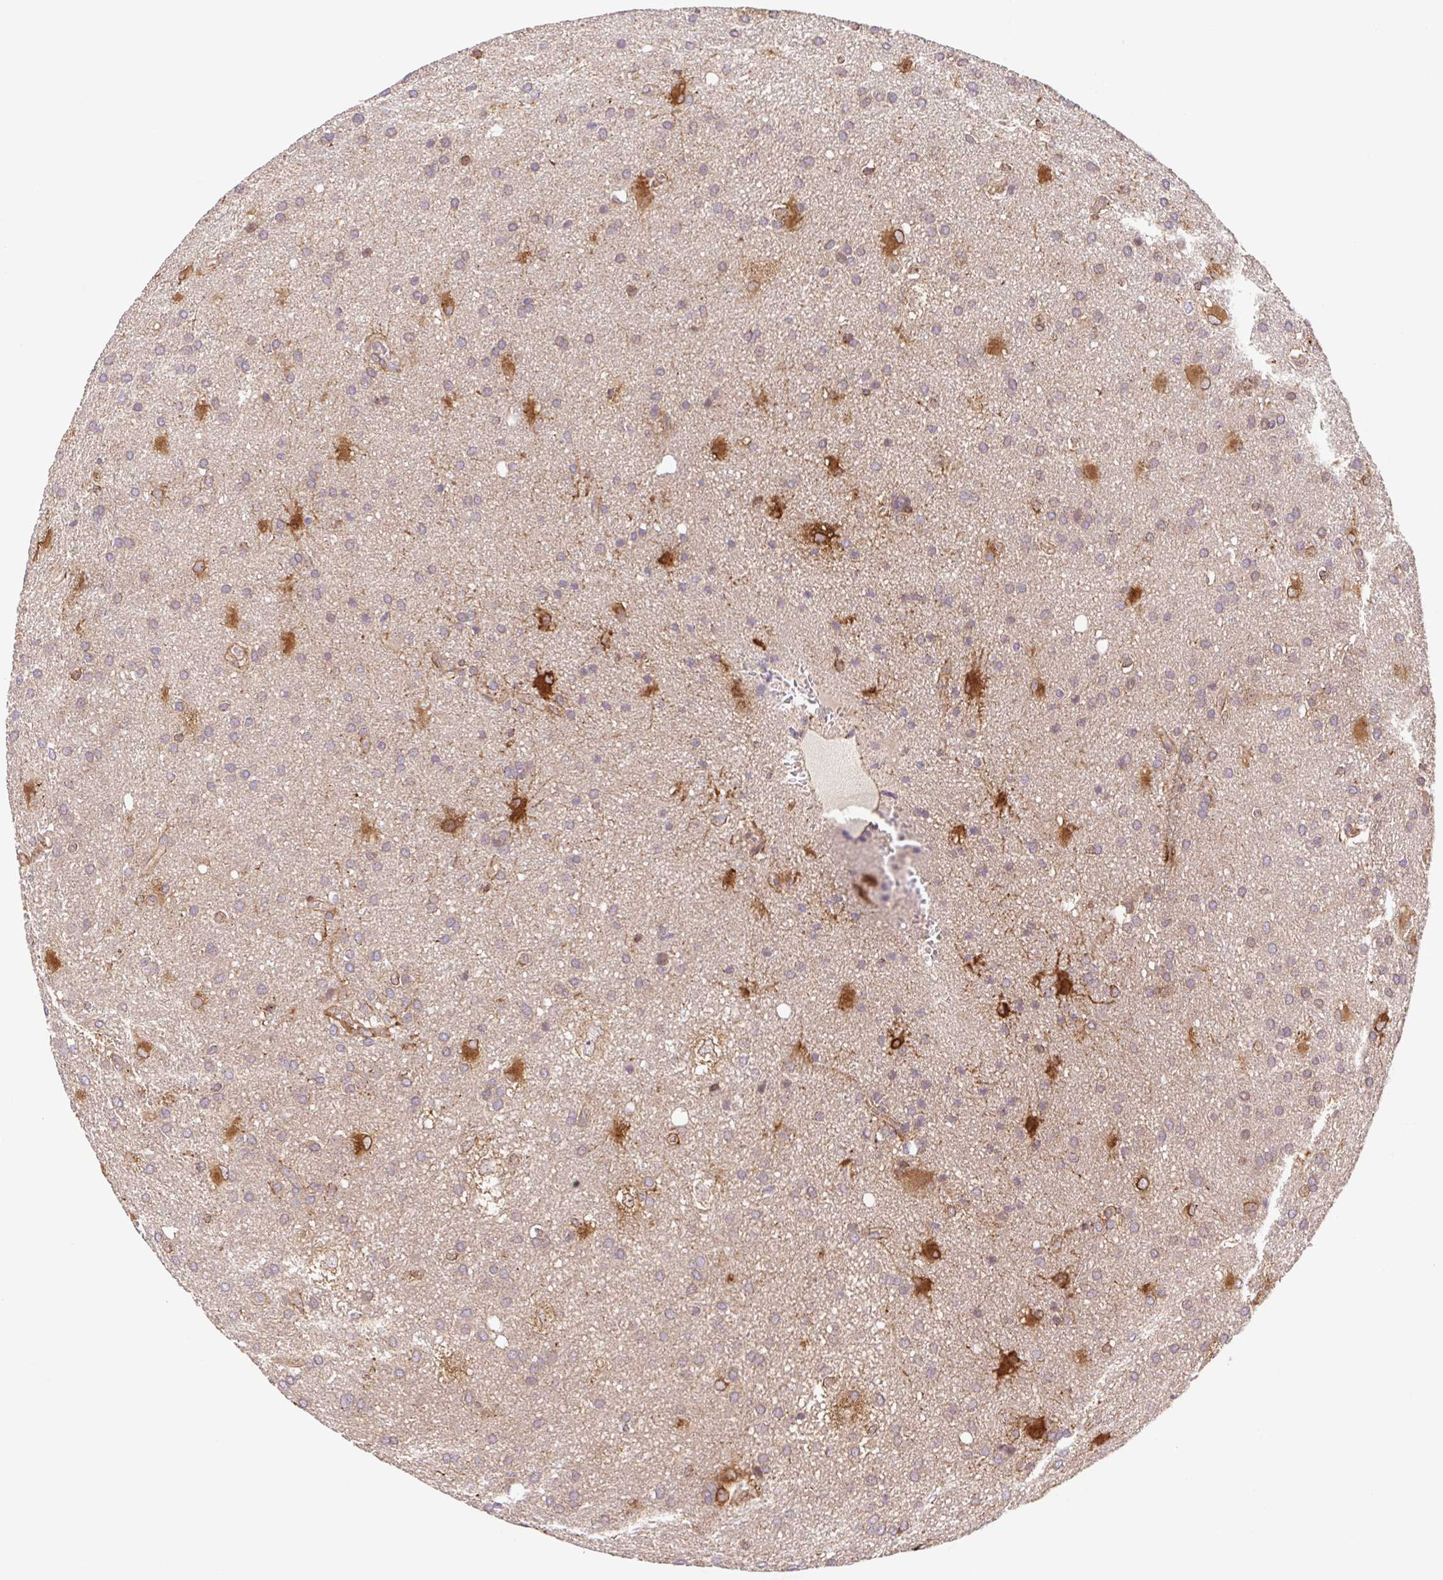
{"staining": {"intensity": "strong", "quantity": "<25%", "location": "cytoplasmic/membranous"}, "tissue": "glioma", "cell_type": "Tumor cells", "image_type": "cancer", "snomed": [{"axis": "morphology", "description": "Glioma, malignant, Low grade"}, {"axis": "topography", "description": "Brain"}], "caption": "Protein analysis of glioma tissue shows strong cytoplasmic/membranous staining in about <25% of tumor cells. The protein of interest is stained brown, and the nuclei are stained in blue (DAB IHC with brightfield microscopy, high magnification).", "gene": "LYPD5", "patient": {"sex": "male", "age": 66}}